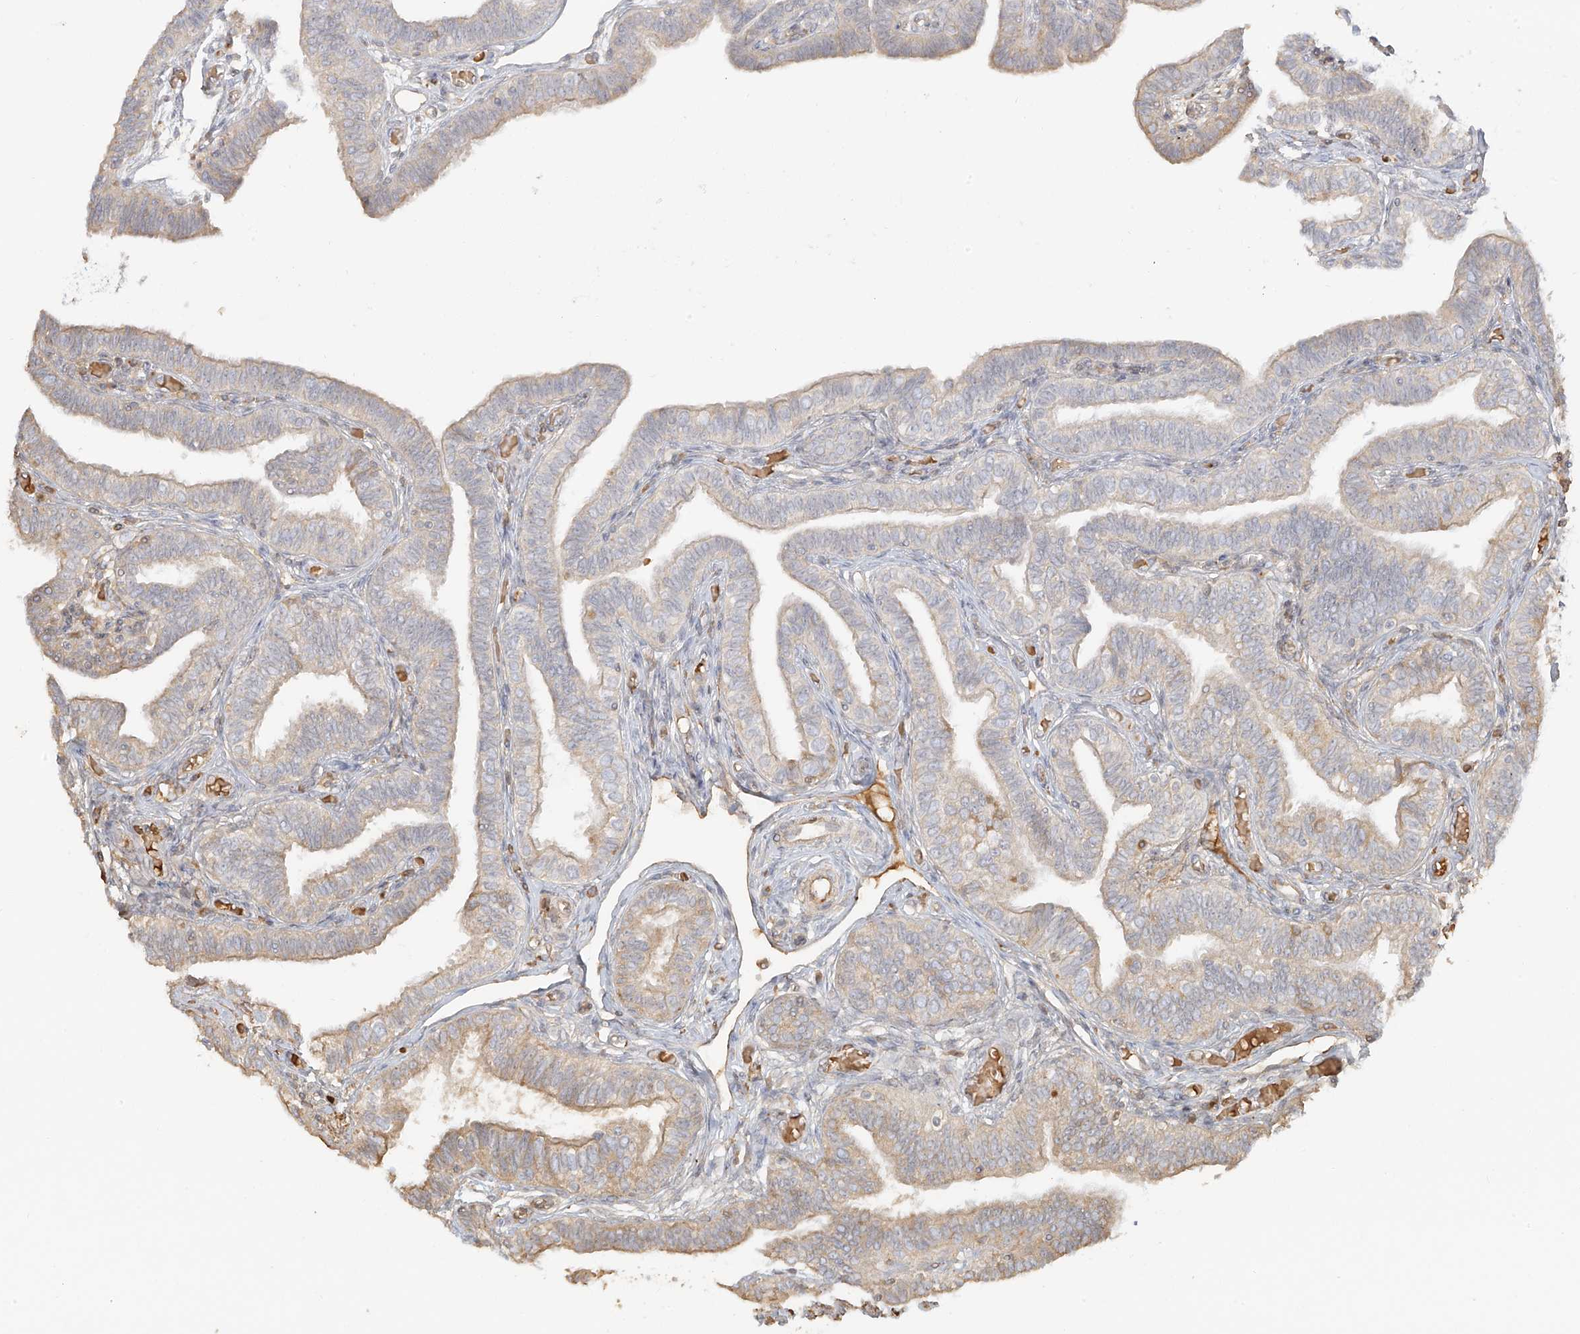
{"staining": {"intensity": "moderate", "quantity": "25%-75%", "location": "cytoplasmic/membranous"}, "tissue": "fallopian tube", "cell_type": "Glandular cells", "image_type": "normal", "snomed": [{"axis": "morphology", "description": "Normal tissue, NOS"}, {"axis": "topography", "description": "Fallopian tube"}], "caption": "A histopathology image of human fallopian tube stained for a protein demonstrates moderate cytoplasmic/membranous brown staining in glandular cells.", "gene": "UPK1B", "patient": {"sex": "female", "age": 39}}